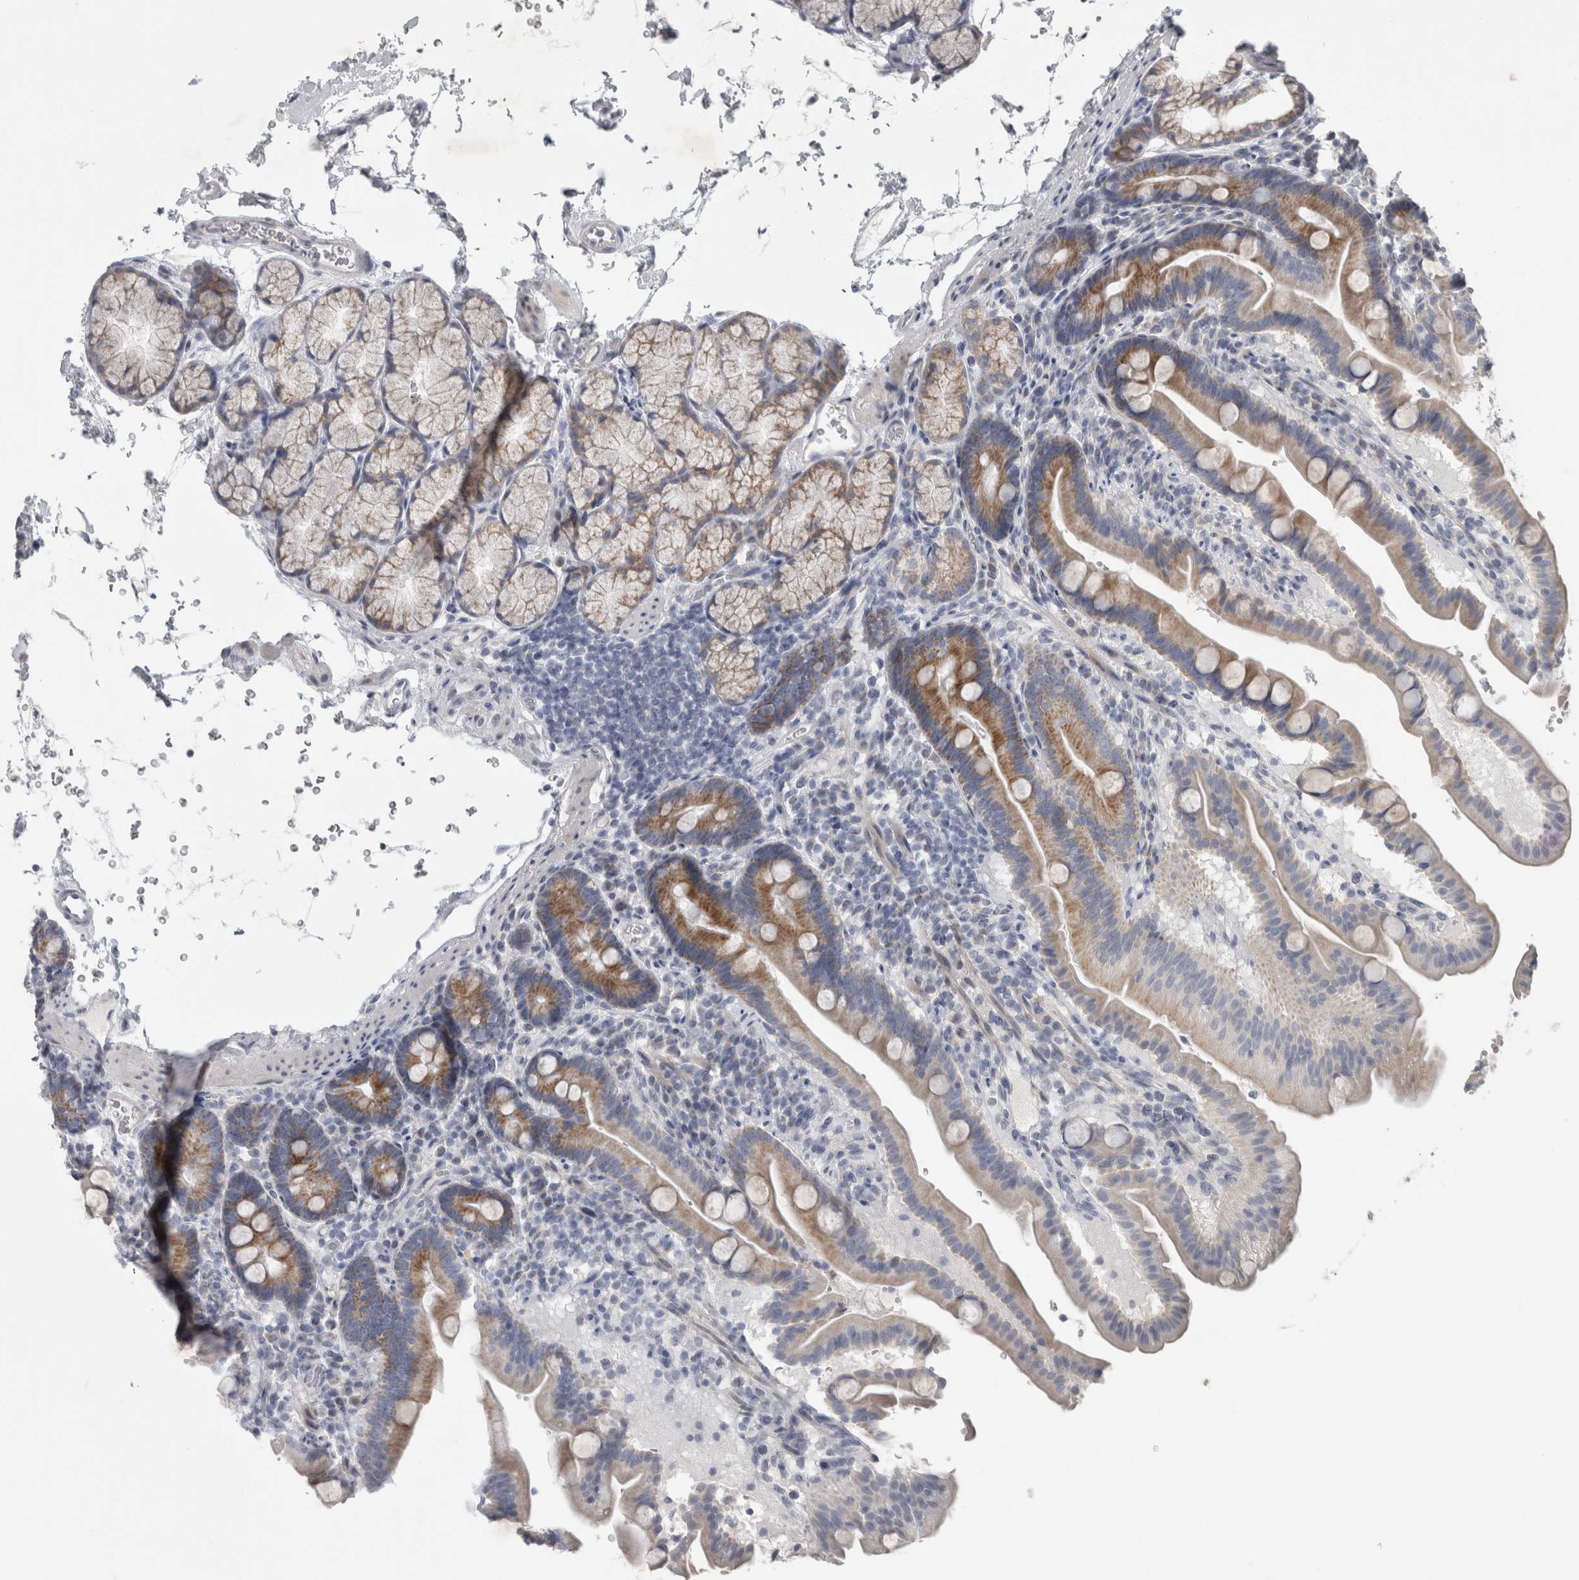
{"staining": {"intensity": "moderate", "quantity": "25%-75%", "location": "cytoplasmic/membranous"}, "tissue": "duodenum", "cell_type": "Glandular cells", "image_type": "normal", "snomed": [{"axis": "morphology", "description": "Normal tissue, NOS"}, {"axis": "topography", "description": "Duodenum"}], "caption": "A medium amount of moderate cytoplasmic/membranous positivity is present in about 25%-75% of glandular cells in benign duodenum. The staining was performed using DAB (3,3'-diaminobenzidine), with brown indicating positive protein expression. Nuclei are stained blue with hematoxylin.", "gene": "FXYD7", "patient": {"sex": "male", "age": 54}}